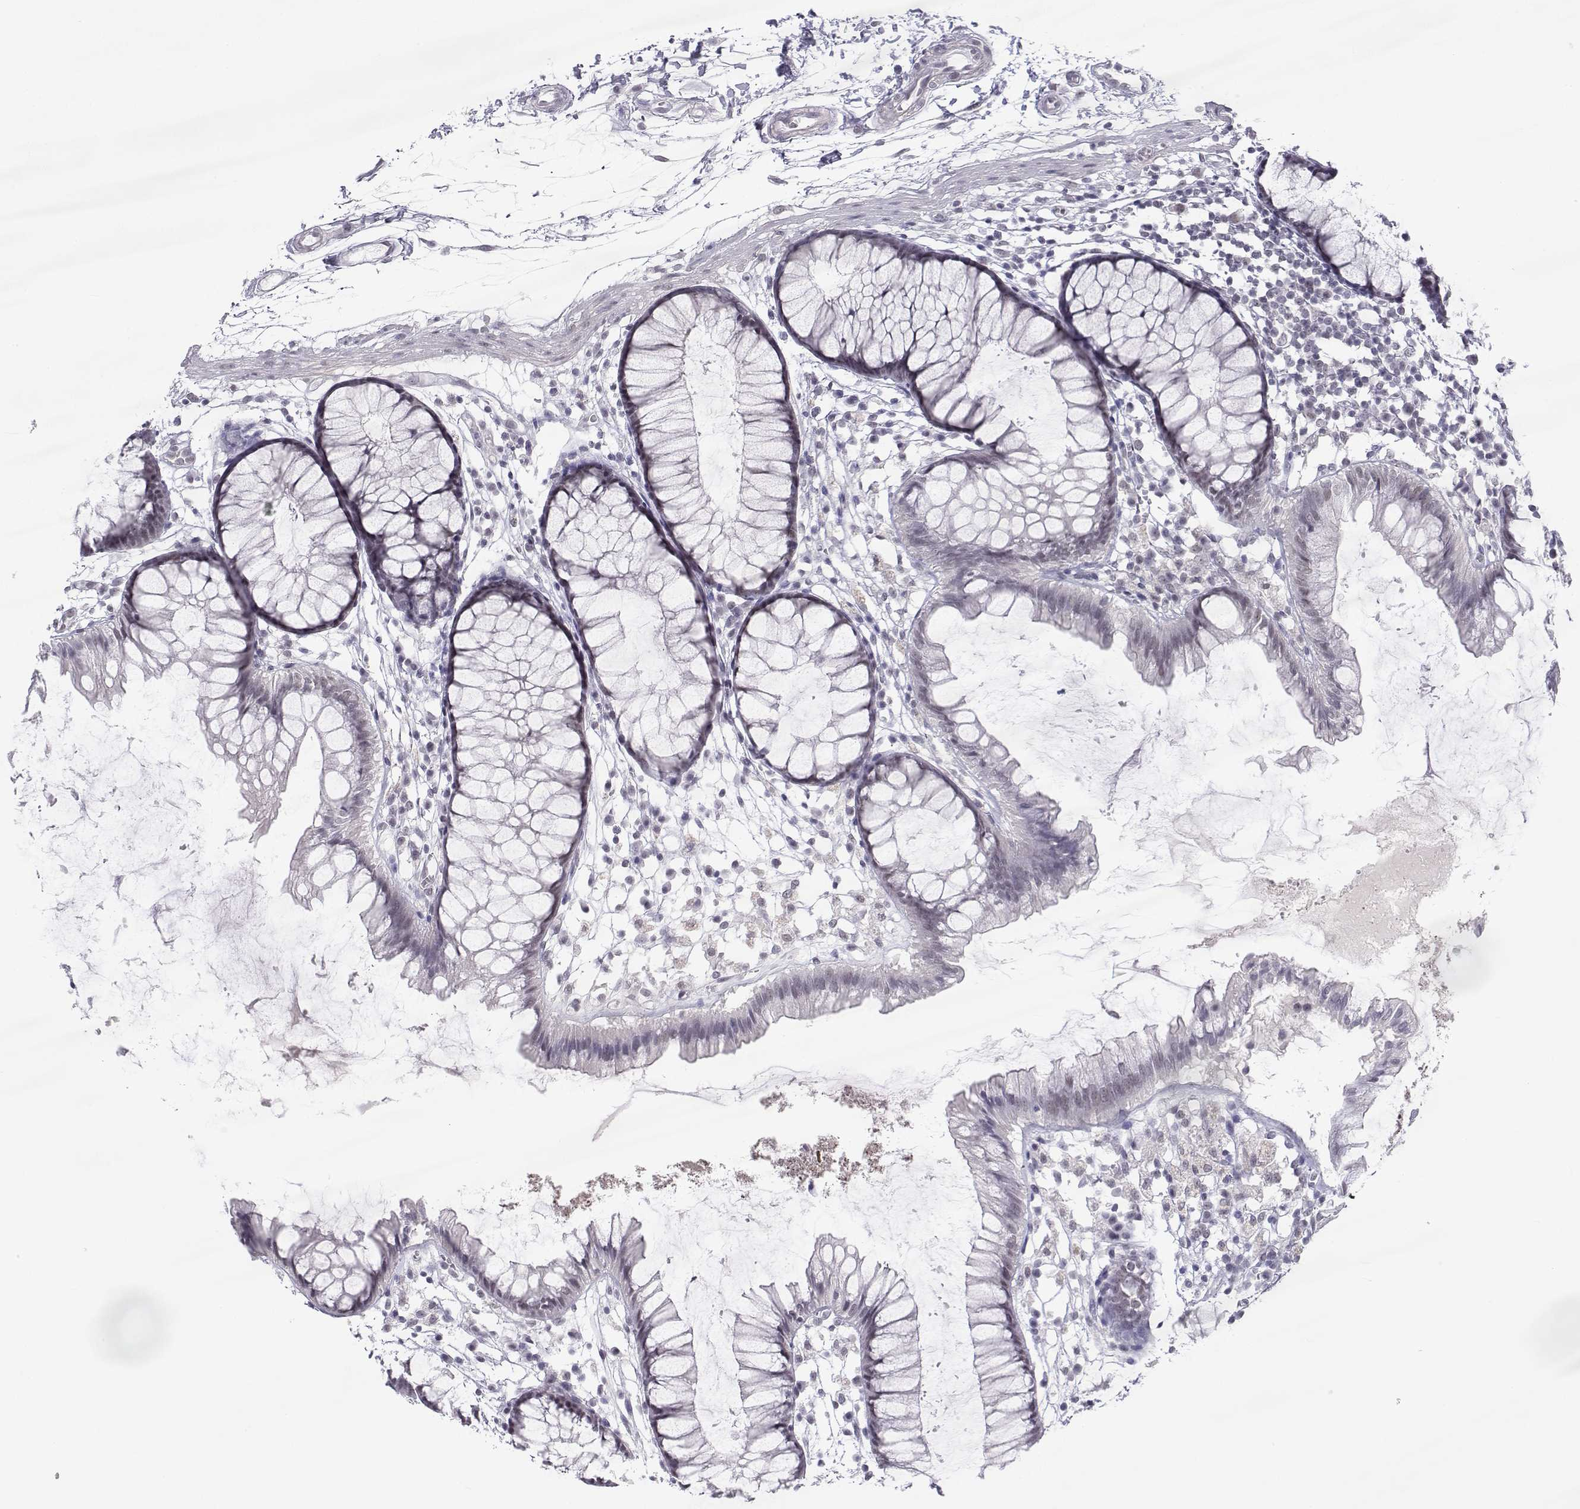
{"staining": {"intensity": "negative", "quantity": "none", "location": "none"}, "tissue": "colon", "cell_type": "Endothelial cells", "image_type": "normal", "snomed": [{"axis": "morphology", "description": "Normal tissue, NOS"}, {"axis": "morphology", "description": "Adenocarcinoma, NOS"}, {"axis": "topography", "description": "Colon"}], "caption": "High power microscopy image of an immunohistochemistry (IHC) histopathology image of unremarkable colon, revealing no significant staining in endothelial cells. (DAB immunohistochemistry (IHC) with hematoxylin counter stain).", "gene": "MED26", "patient": {"sex": "male", "age": 65}}